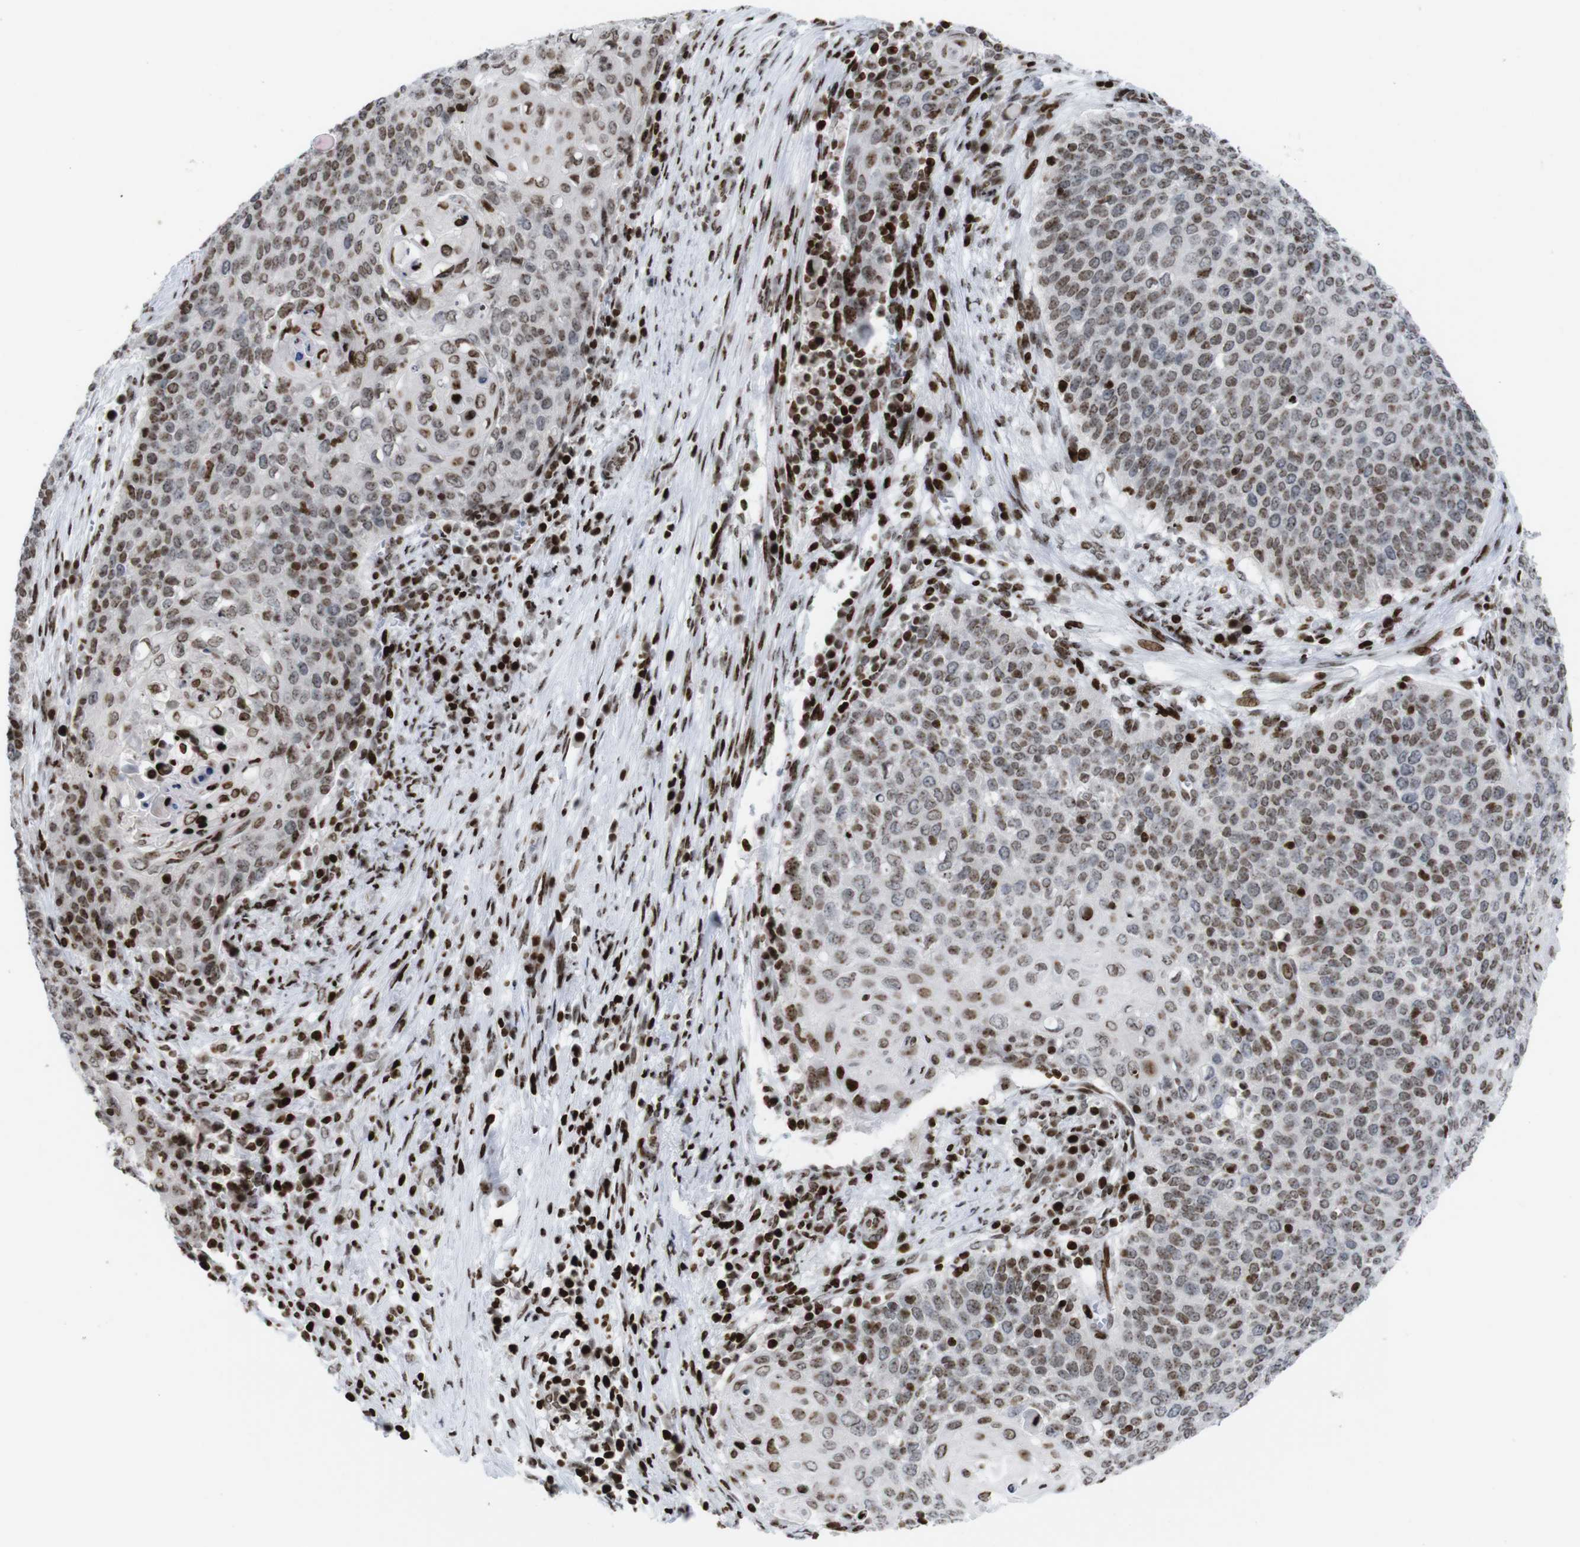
{"staining": {"intensity": "moderate", "quantity": ">75%", "location": "nuclear"}, "tissue": "cervical cancer", "cell_type": "Tumor cells", "image_type": "cancer", "snomed": [{"axis": "morphology", "description": "Squamous cell carcinoma, NOS"}, {"axis": "topography", "description": "Cervix"}], "caption": "Cervical cancer stained with DAB (3,3'-diaminobenzidine) immunohistochemistry (IHC) shows medium levels of moderate nuclear positivity in about >75% of tumor cells. The staining was performed using DAB to visualize the protein expression in brown, while the nuclei were stained in blue with hematoxylin (Magnification: 20x).", "gene": "H1-4", "patient": {"sex": "female", "age": 39}}